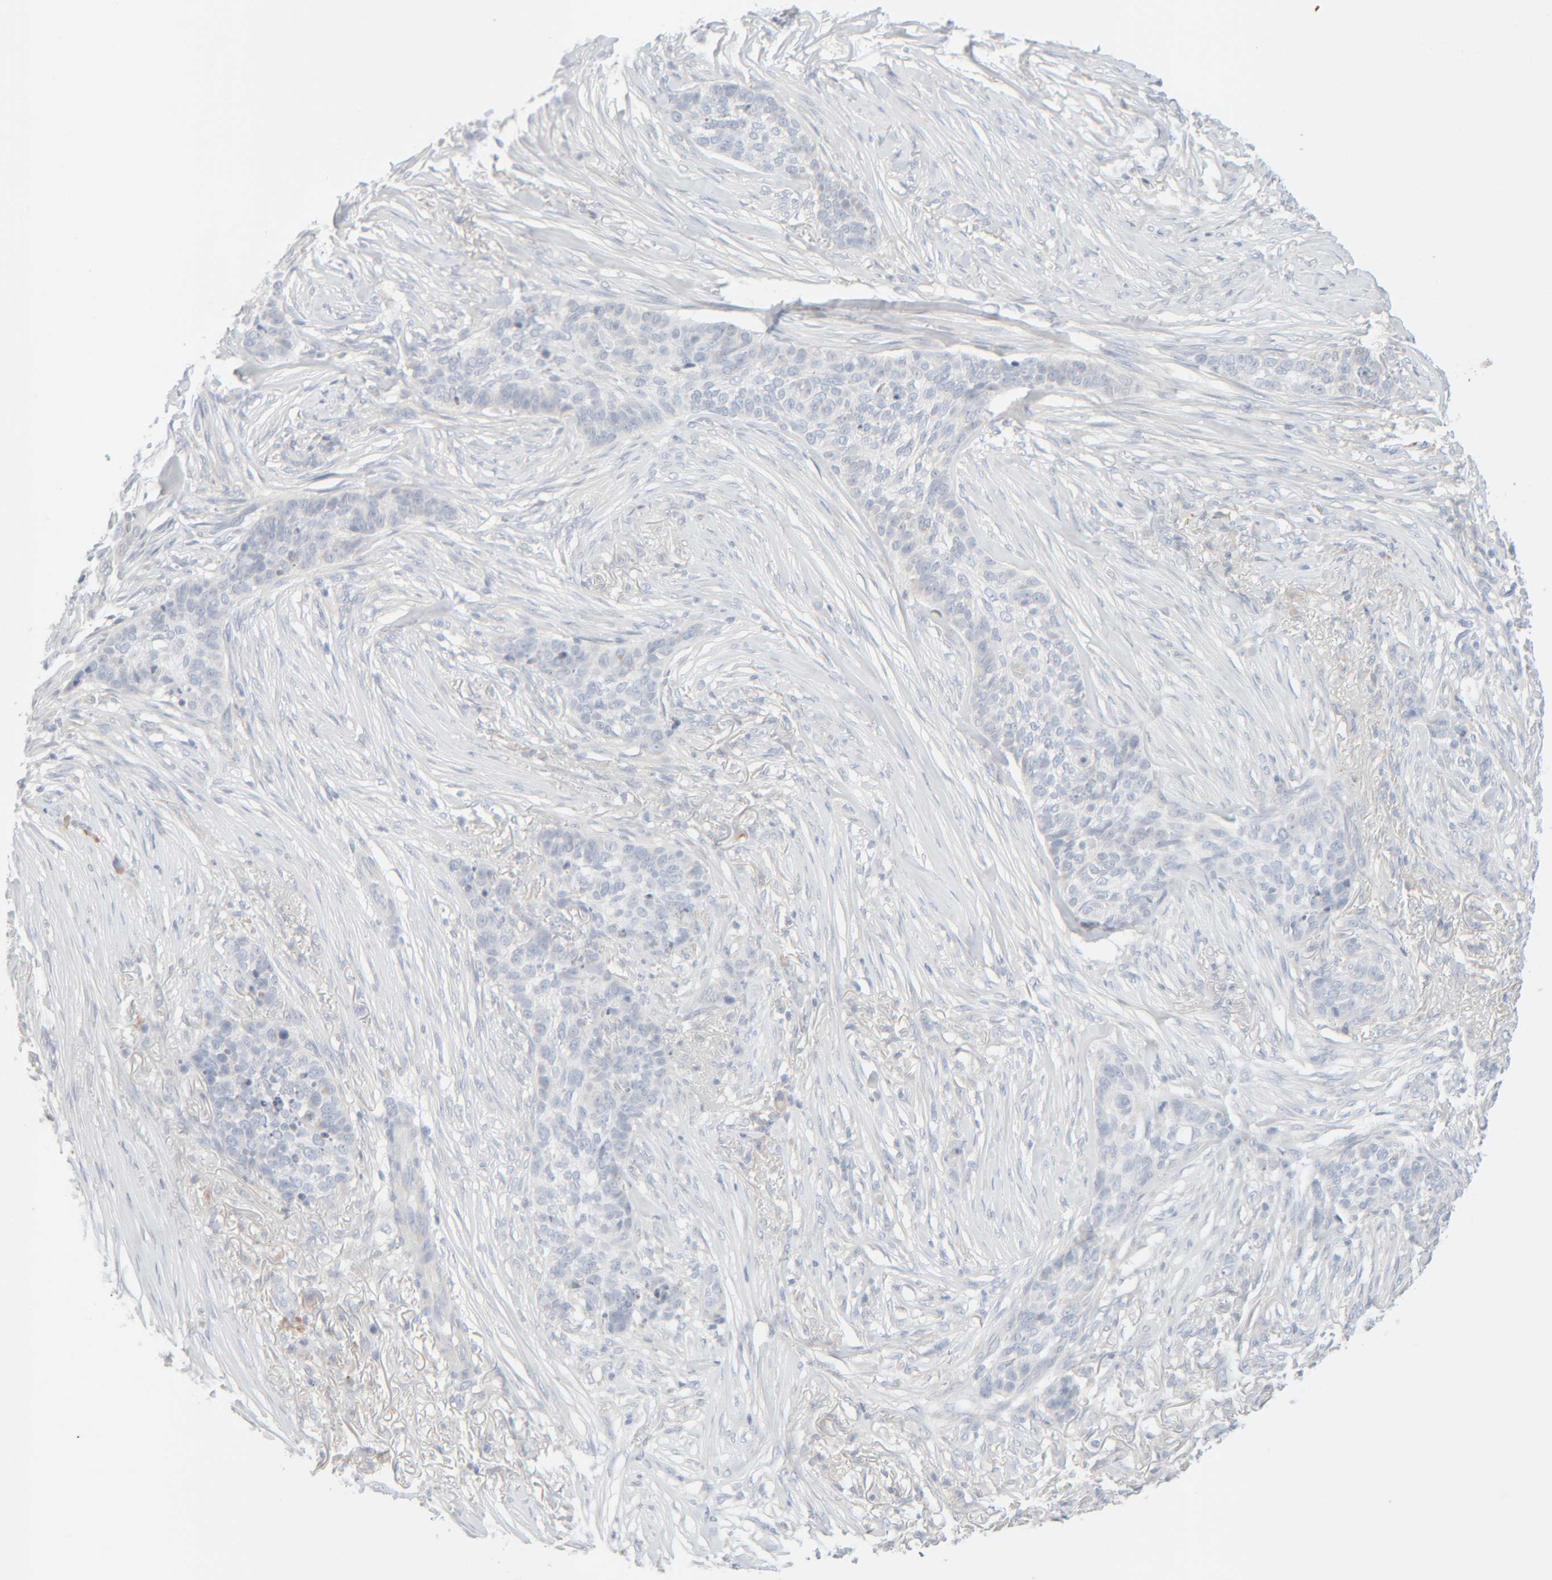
{"staining": {"intensity": "negative", "quantity": "none", "location": "none"}, "tissue": "skin cancer", "cell_type": "Tumor cells", "image_type": "cancer", "snomed": [{"axis": "morphology", "description": "Basal cell carcinoma"}, {"axis": "topography", "description": "Skin"}], "caption": "Immunohistochemical staining of skin cancer demonstrates no significant expression in tumor cells.", "gene": "RIDA", "patient": {"sex": "male", "age": 85}}